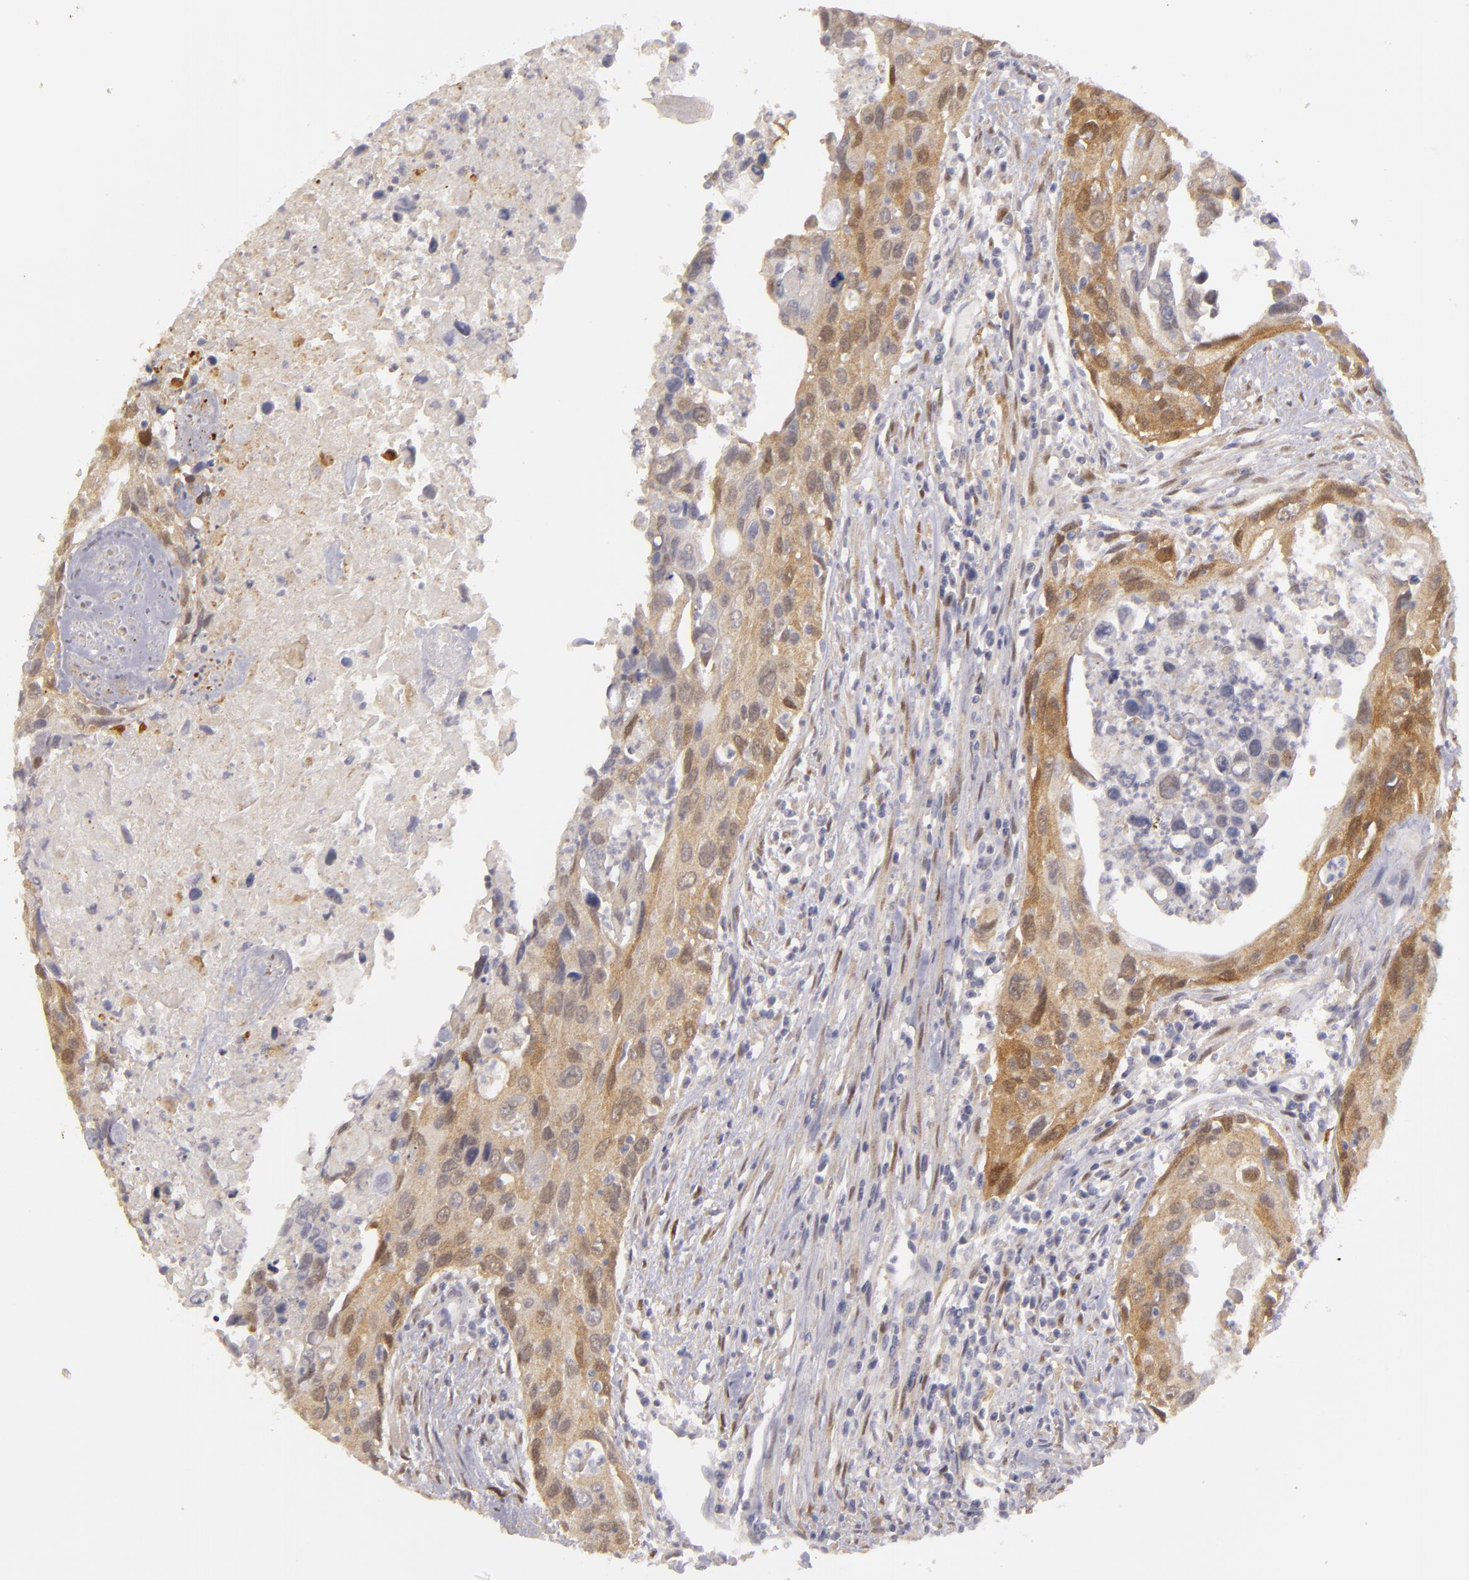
{"staining": {"intensity": "moderate", "quantity": ">75%", "location": "cytoplasmic/membranous"}, "tissue": "urothelial cancer", "cell_type": "Tumor cells", "image_type": "cancer", "snomed": [{"axis": "morphology", "description": "Urothelial carcinoma, High grade"}, {"axis": "topography", "description": "Urinary bladder"}], "caption": "IHC of human urothelial cancer shows medium levels of moderate cytoplasmic/membranous expression in approximately >75% of tumor cells.", "gene": "EFS", "patient": {"sex": "male", "age": 71}}